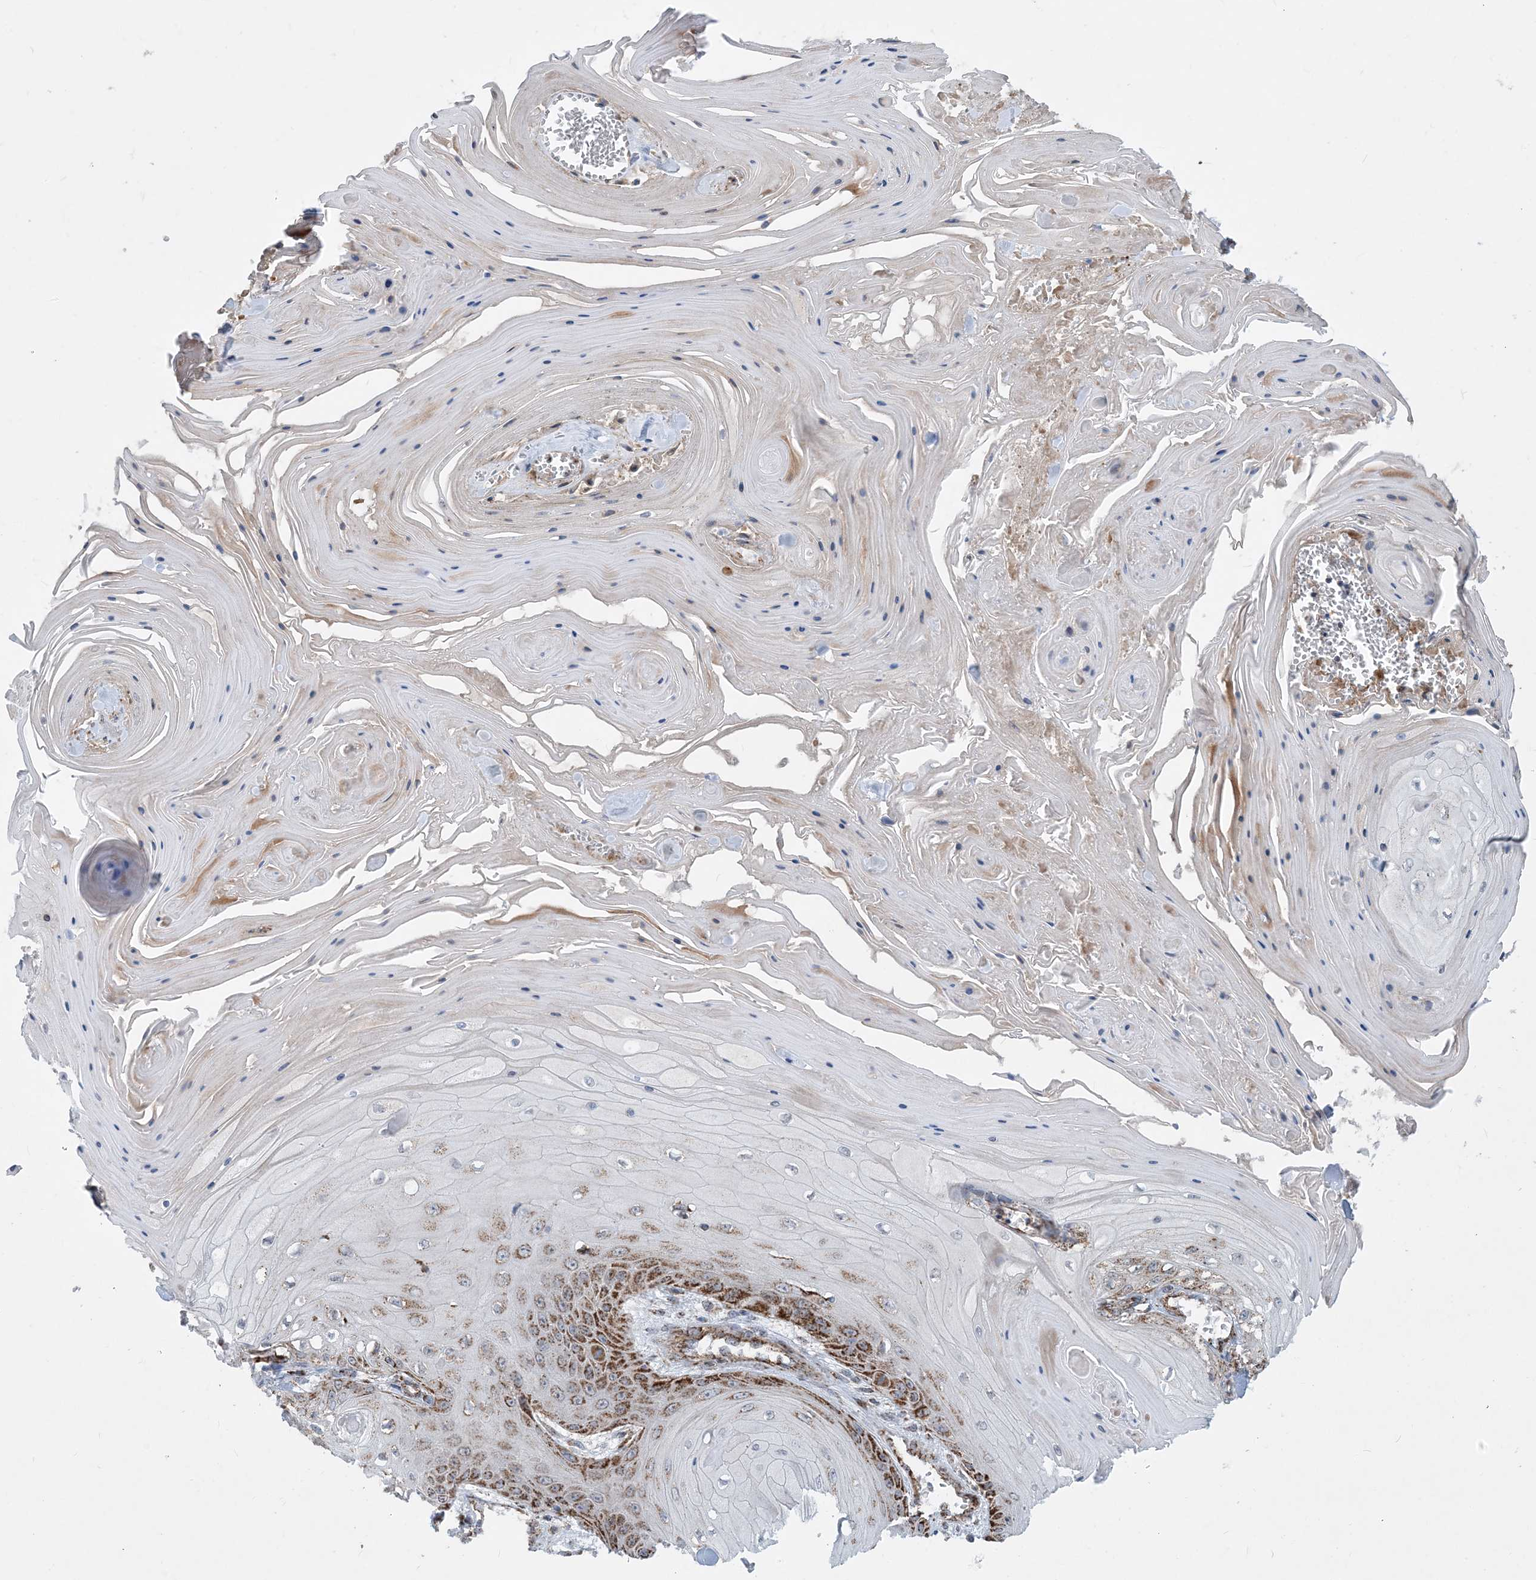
{"staining": {"intensity": "moderate", "quantity": "25%-75%", "location": "cytoplasmic/membranous"}, "tissue": "skin cancer", "cell_type": "Tumor cells", "image_type": "cancer", "snomed": [{"axis": "morphology", "description": "Squamous cell carcinoma, NOS"}, {"axis": "topography", "description": "Skin"}], "caption": "Skin cancer stained with IHC reveals moderate cytoplasmic/membranous staining in about 25%-75% of tumor cells.", "gene": "PCDHGA1", "patient": {"sex": "male", "age": 74}}